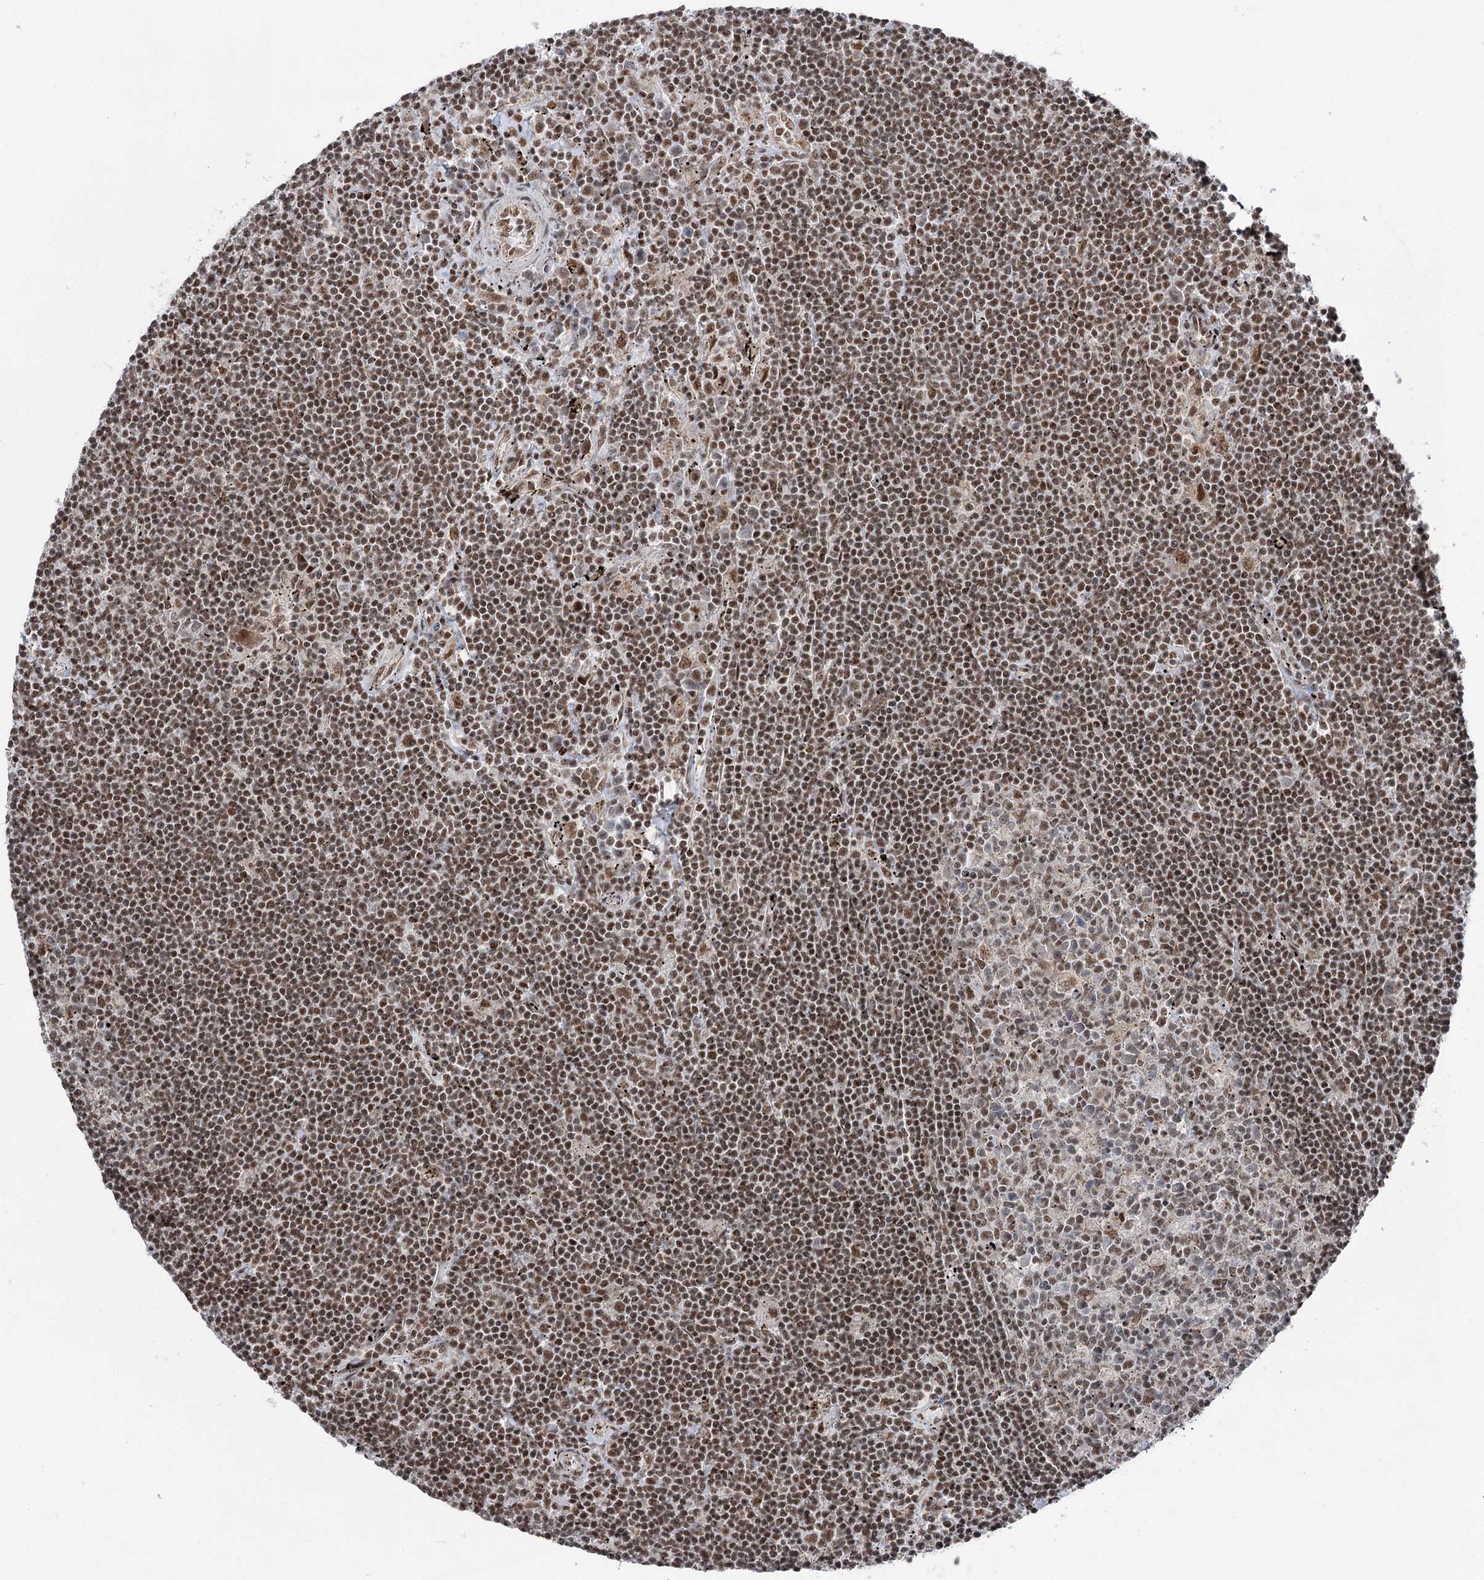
{"staining": {"intensity": "moderate", "quantity": ">75%", "location": "nuclear"}, "tissue": "lymphoma", "cell_type": "Tumor cells", "image_type": "cancer", "snomed": [{"axis": "morphology", "description": "Malignant lymphoma, non-Hodgkin's type, Low grade"}, {"axis": "topography", "description": "Spleen"}], "caption": "Protein staining of malignant lymphoma, non-Hodgkin's type (low-grade) tissue shows moderate nuclear positivity in approximately >75% of tumor cells.", "gene": "ZCCHC8", "patient": {"sex": "male", "age": 76}}